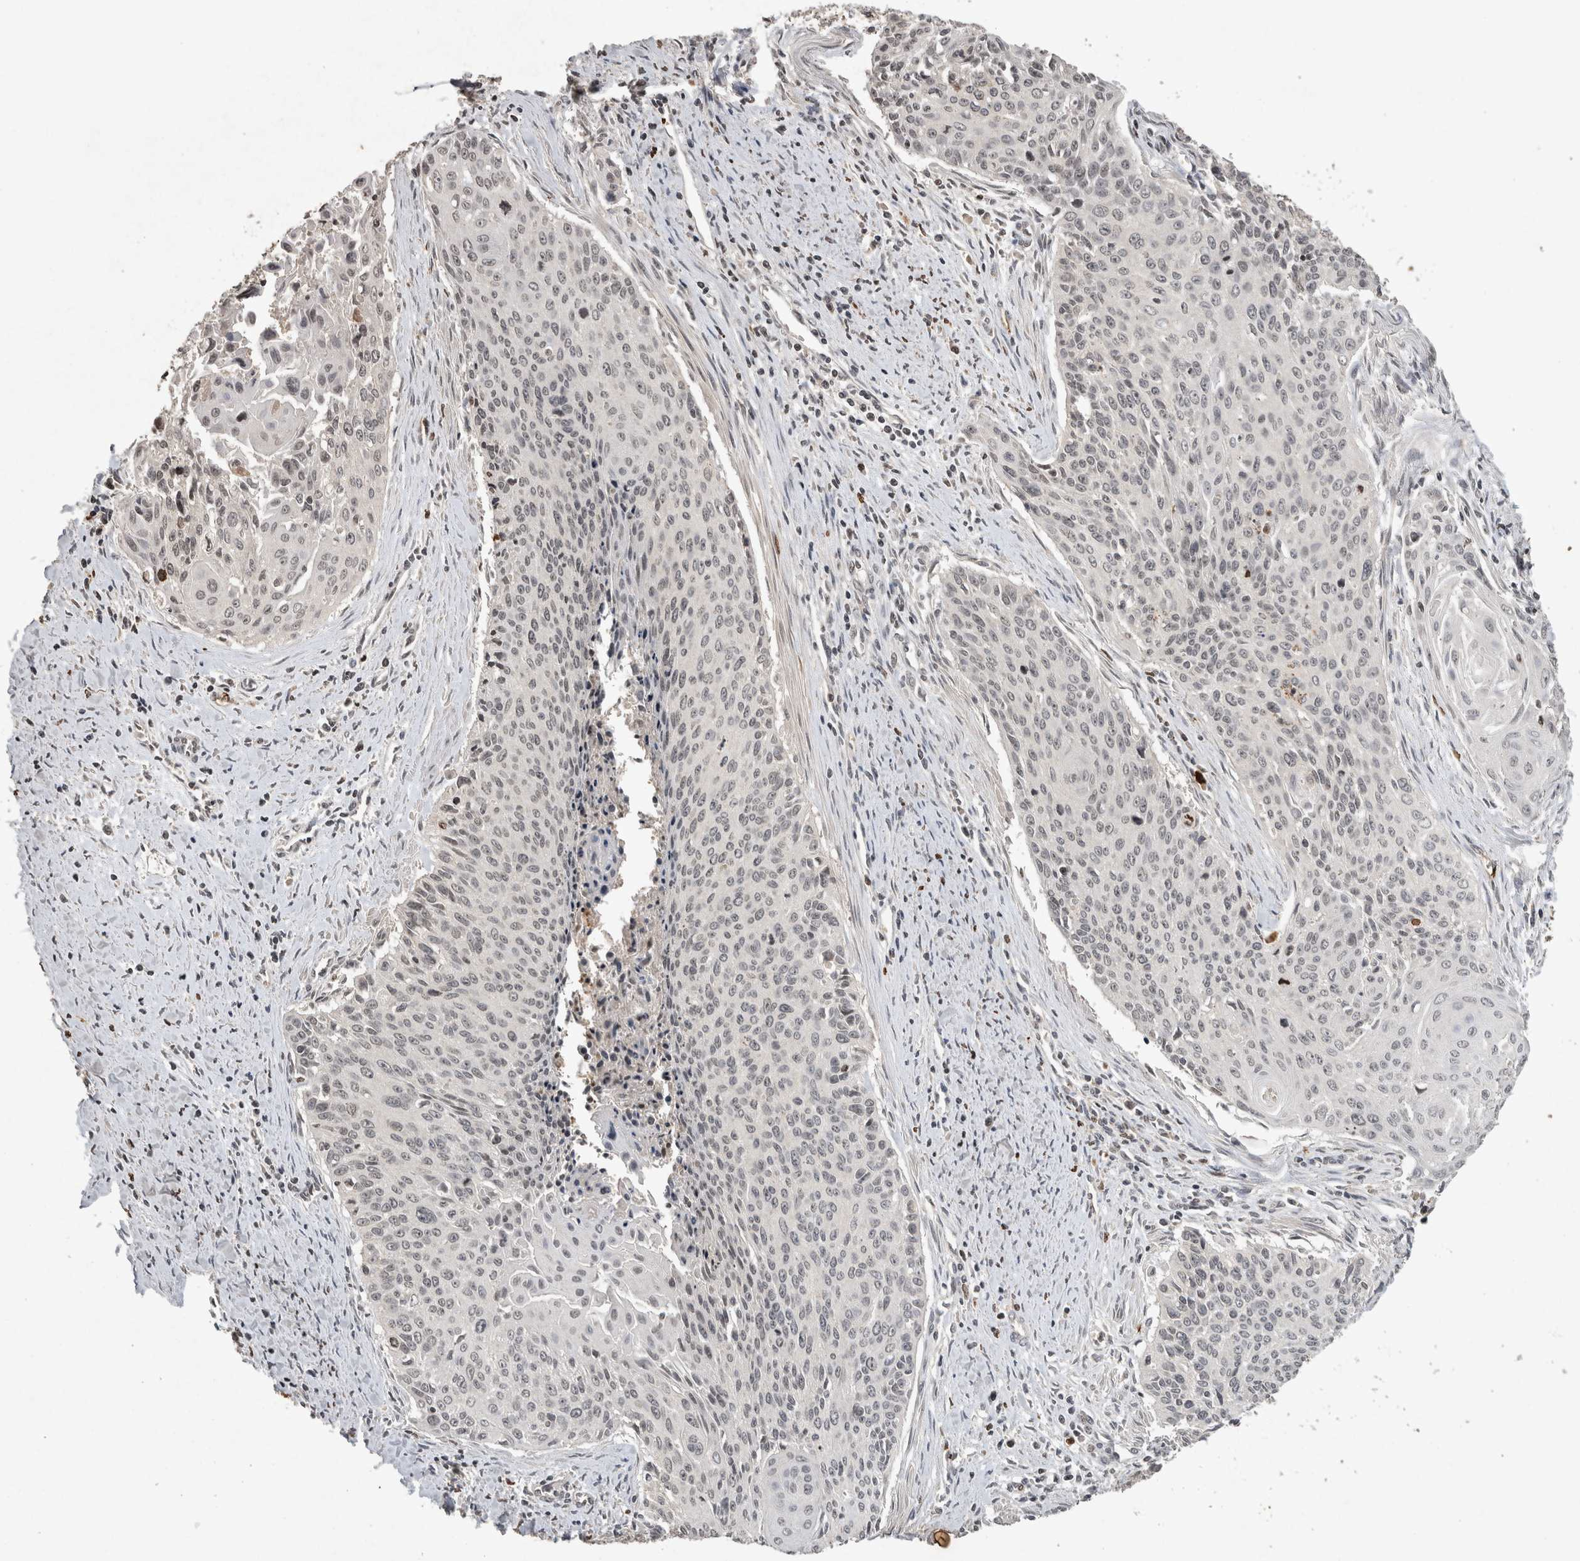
{"staining": {"intensity": "negative", "quantity": "none", "location": "none"}, "tissue": "cervical cancer", "cell_type": "Tumor cells", "image_type": "cancer", "snomed": [{"axis": "morphology", "description": "Squamous cell carcinoma, NOS"}, {"axis": "topography", "description": "Cervix"}], "caption": "Photomicrograph shows no protein expression in tumor cells of squamous cell carcinoma (cervical) tissue. (DAB IHC with hematoxylin counter stain).", "gene": "HRK", "patient": {"sex": "female", "age": 55}}